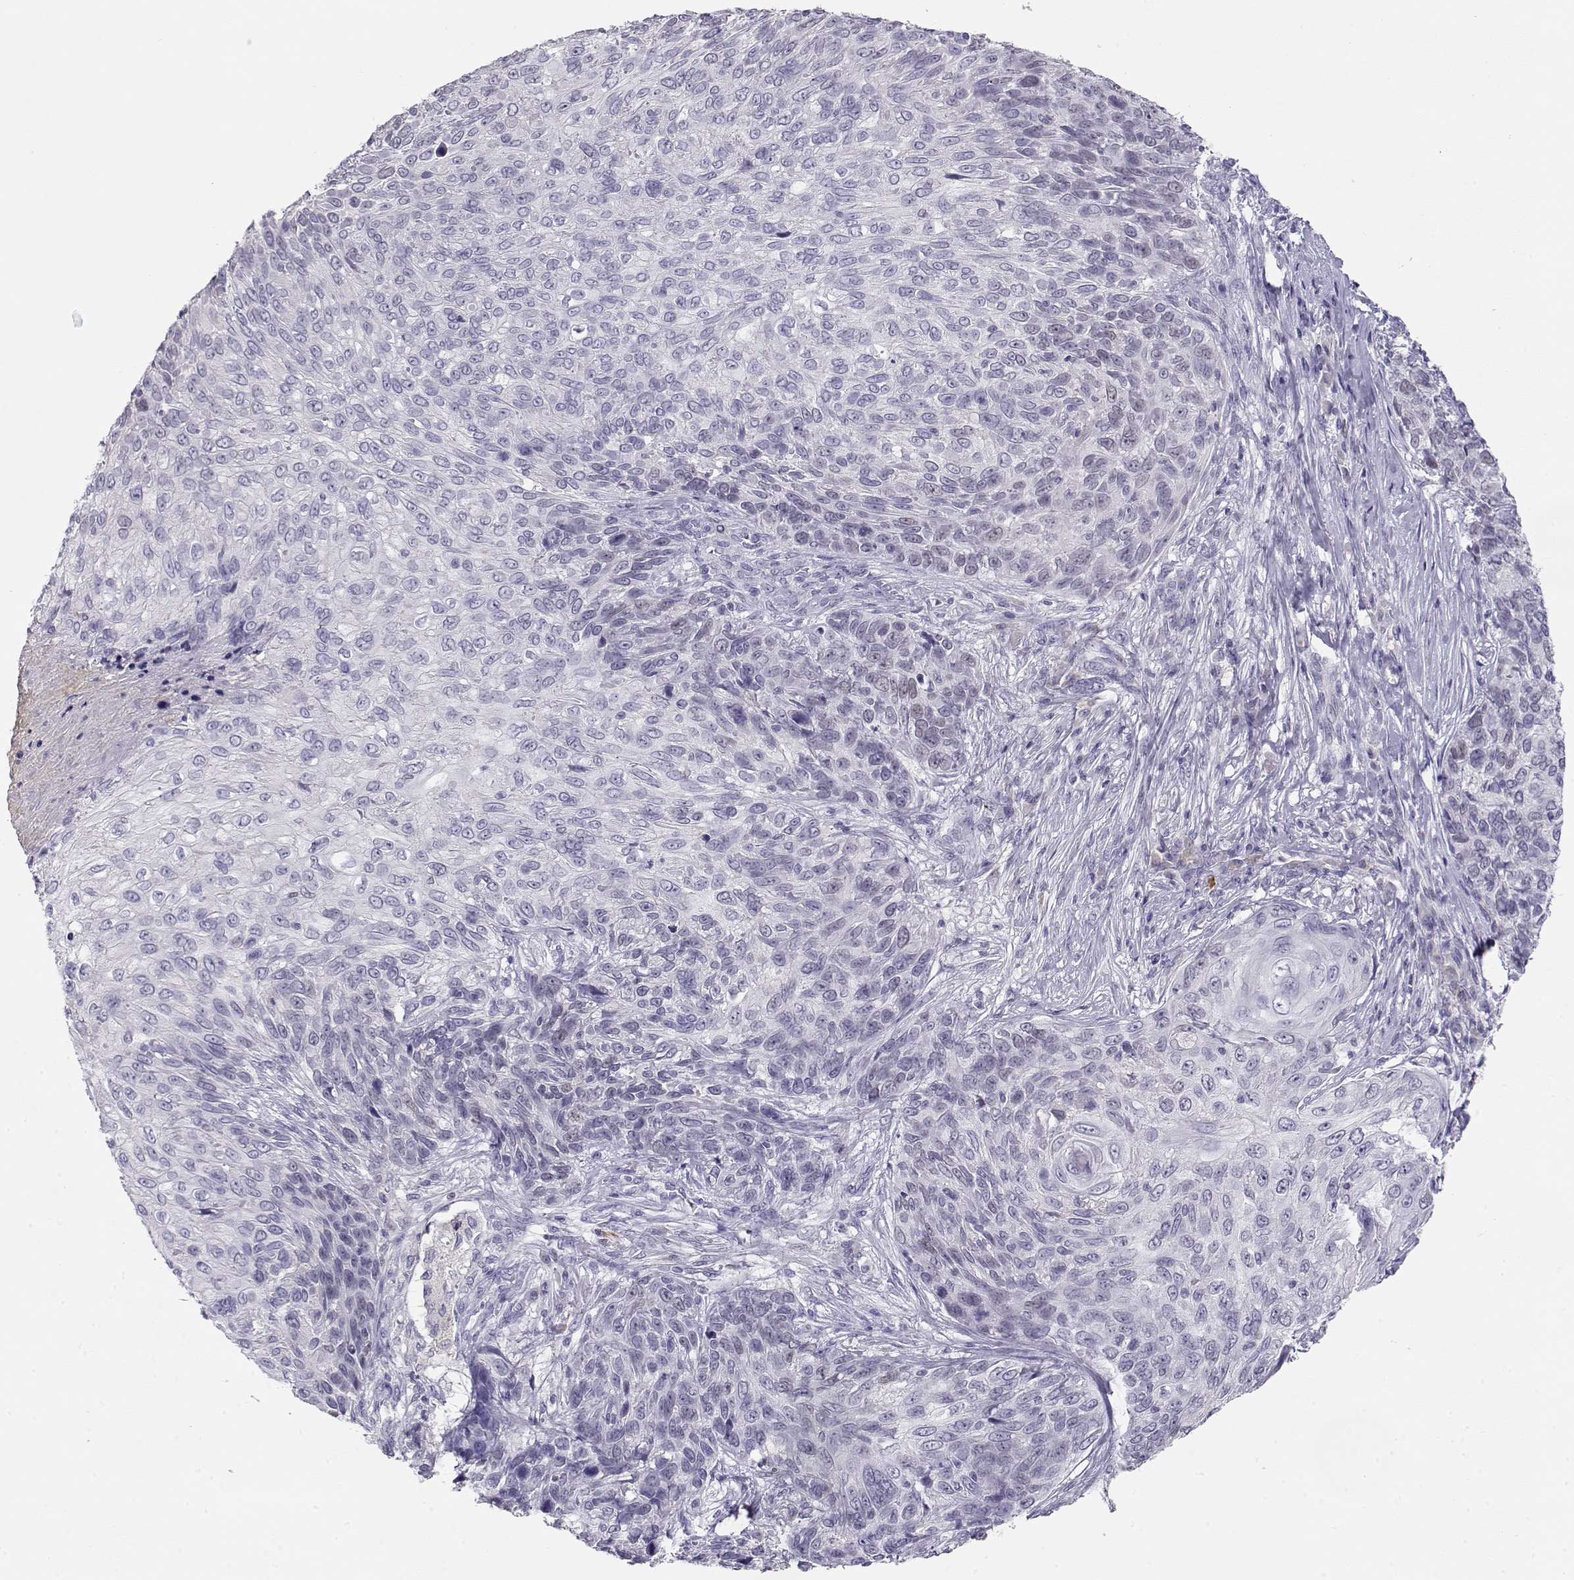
{"staining": {"intensity": "weak", "quantity": "<25%", "location": "nuclear"}, "tissue": "skin cancer", "cell_type": "Tumor cells", "image_type": "cancer", "snomed": [{"axis": "morphology", "description": "Squamous cell carcinoma, NOS"}, {"axis": "topography", "description": "Skin"}], "caption": "The micrograph displays no staining of tumor cells in skin cancer (squamous cell carcinoma).", "gene": "OPN5", "patient": {"sex": "male", "age": 92}}